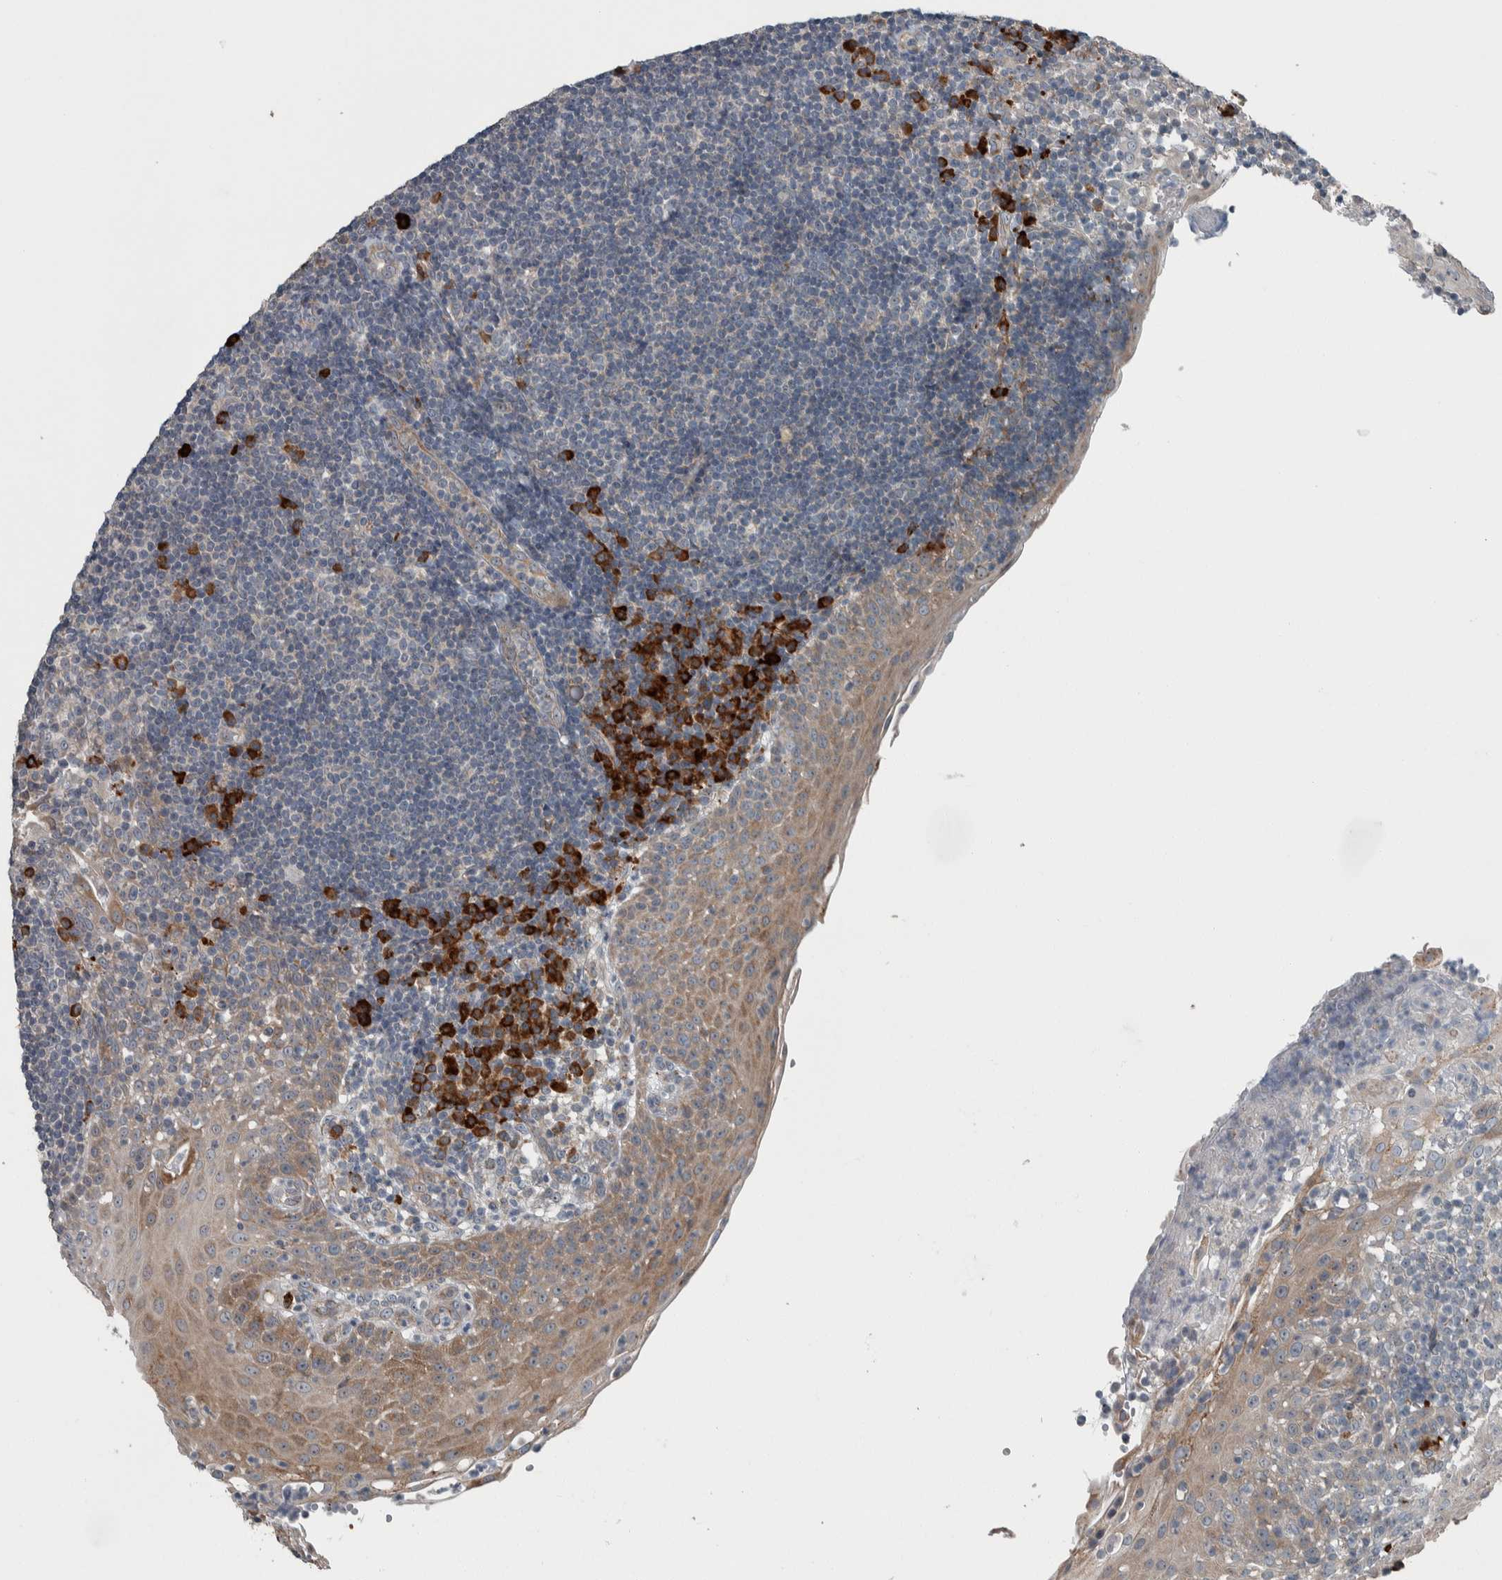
{"staining": {"intensity": "negative", "quantity": "none", "location": "none"}, "tissue": "tonsil", "cell_type": "Germinal center cells", "image_type": "normal", "snomed": [{"axis": "morphology", "description": "Normal tissue, NOS"}, {"axis": "topography", "description": "Tonsil"}], "caption": "IHC histopathology image of benign tonsil stained for a protein (brown), which demonstrates no staining in germinal center cells.", "gene": "USP25", "patient": {"sex": "female", "age": 40}}